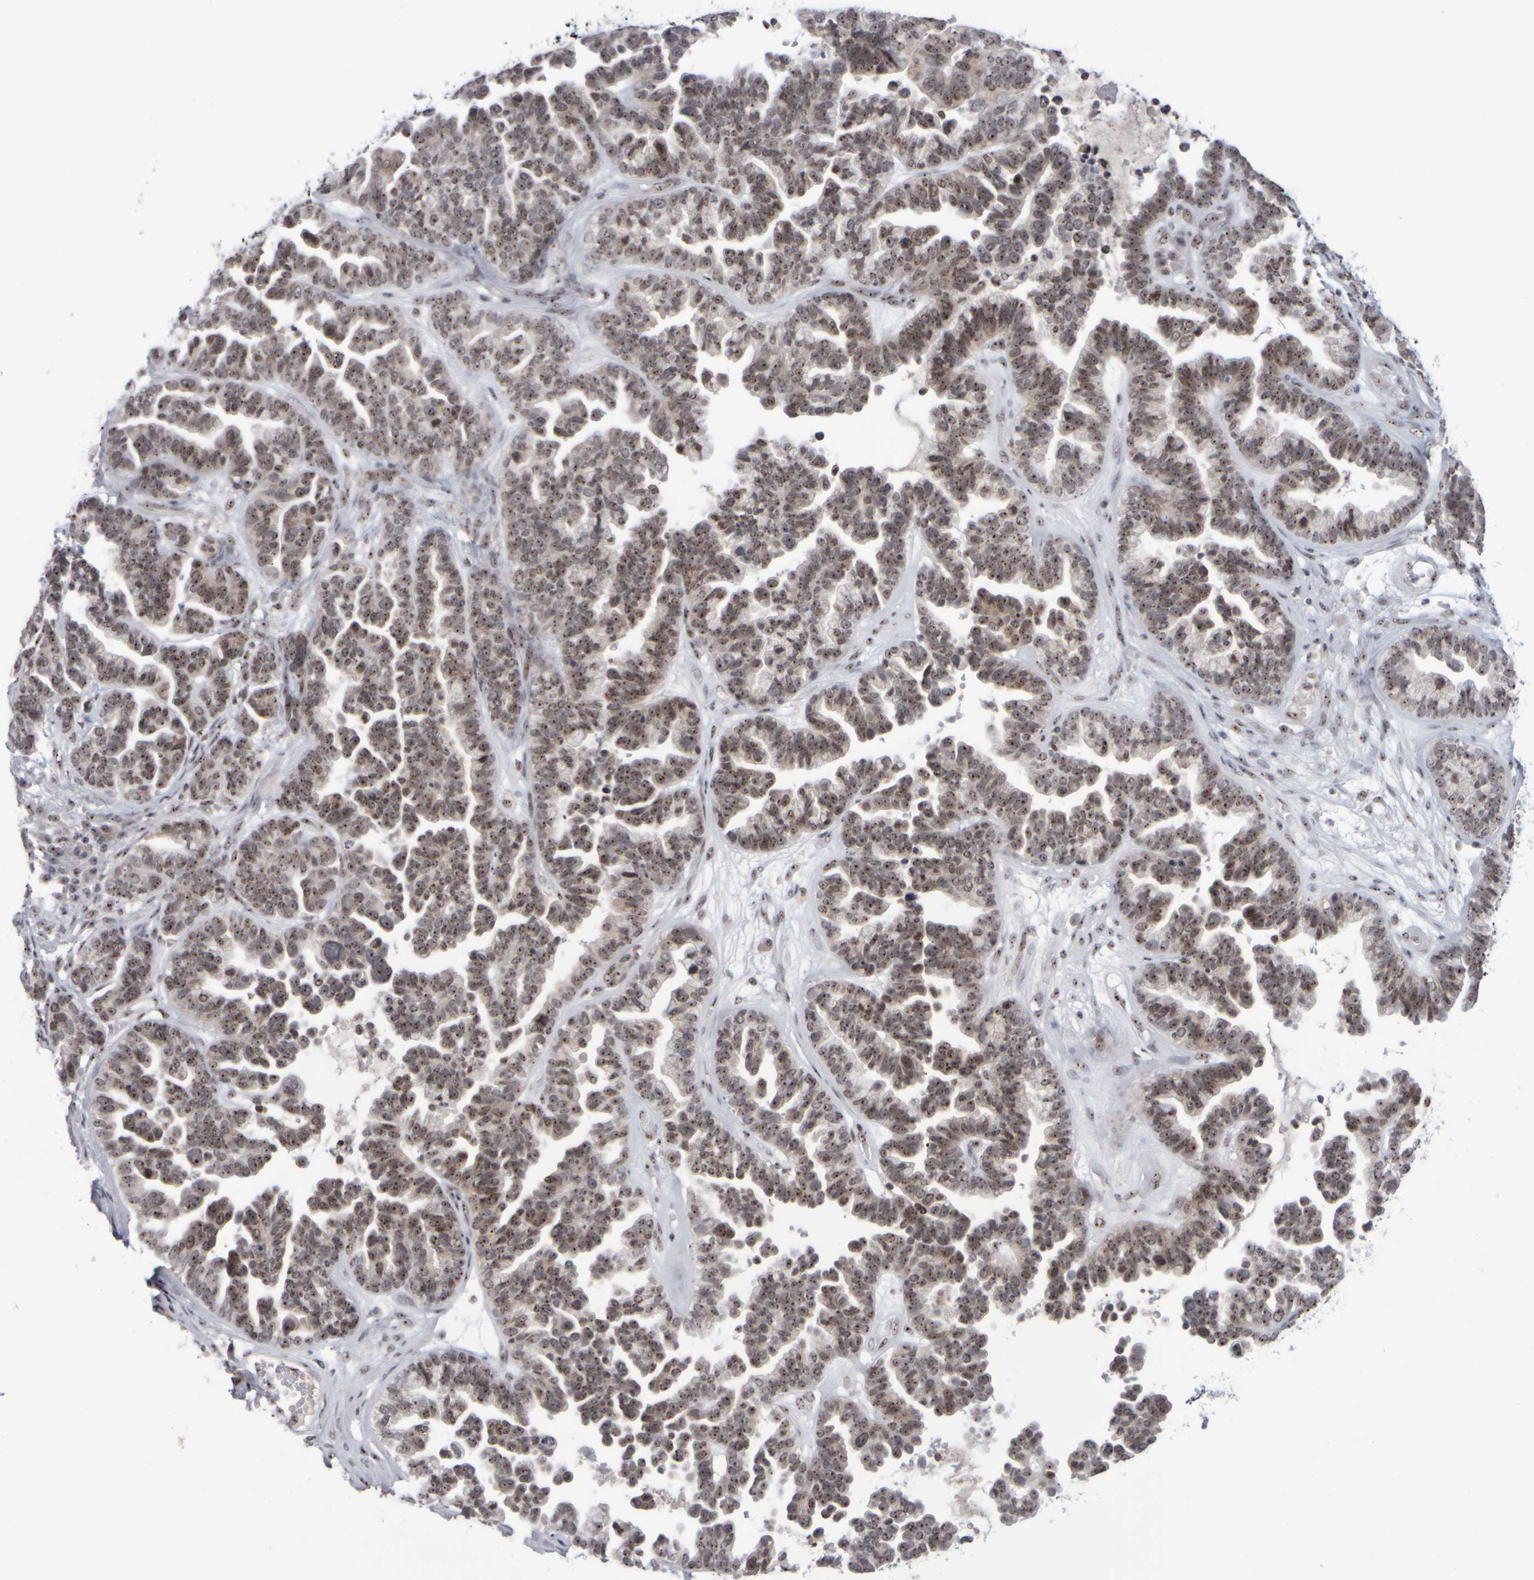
{"staining": {"intensity": "weak", "quantity": ">75%", "location": "nuclear"}, "tissue": "ovarian cancer", "cell_type": "Tumor cells", "image_type": "cancer", "snomed": [{"axis": "morphology", "description": "Cystadenocarcinoma, serous, NOS"}, {"axis": "topography", "description": "Ovary"}], "caption": "Serous cystadenocarcinoma (ovarian) stained for a protein shows weak nuclear positivity in tumor cells. The staining is performed using DAB (3,3'-diaminobenzidine) brown chromogen to label protein expression. The nuclei are counter-stained blue using hematoxylin.", "gene": "SURF6", "patient": {"sex": "female", "age": 56}}